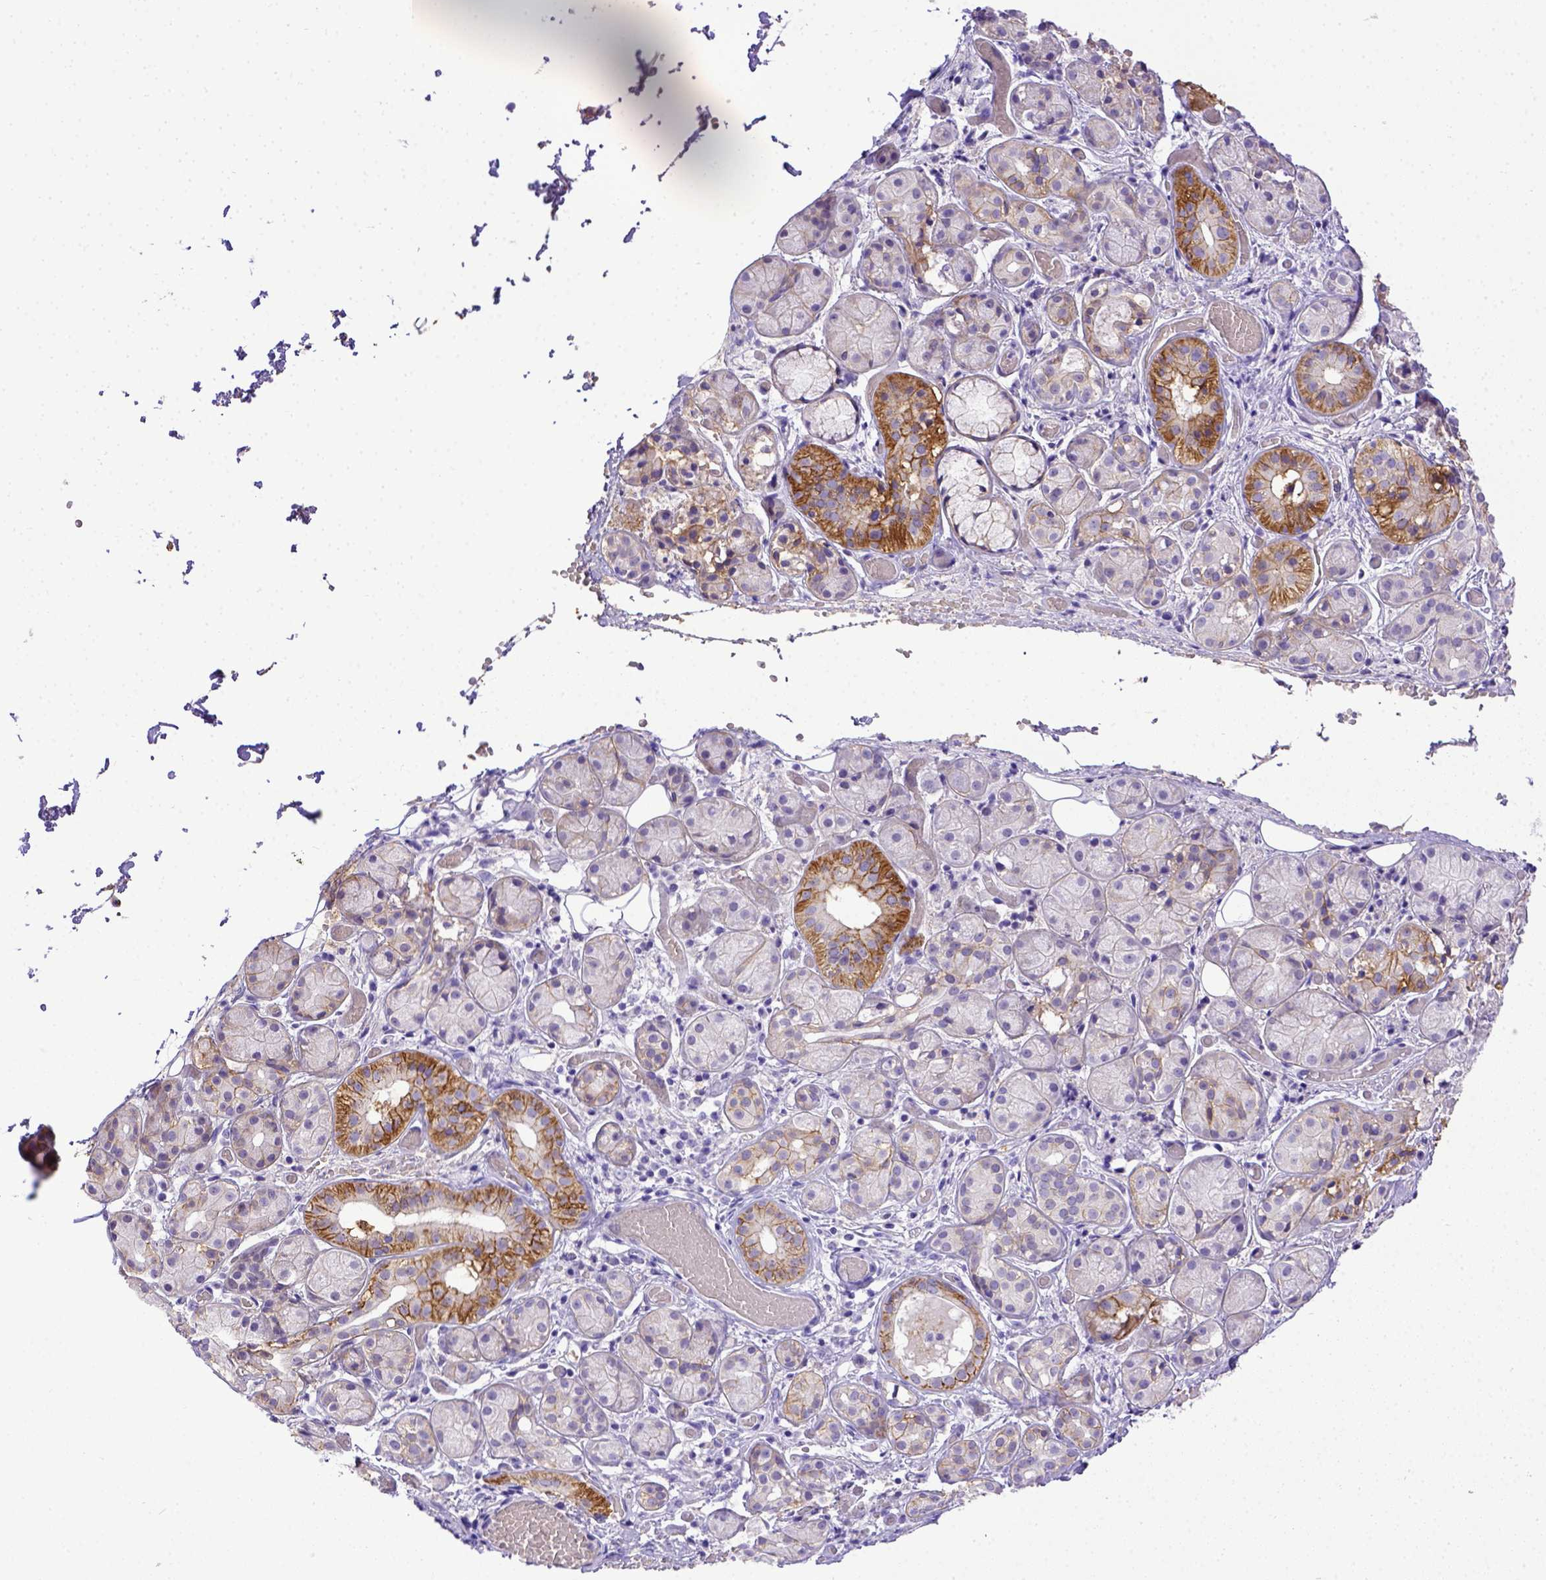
{"staining": {"intensity": "moderate", "quantity": "<25%", "location": "cytoplasmic/membranous"}, "tissue": "salivary gland", "cell_type": "Glandular cells", "image_type": "normal", "snomed": [{"axis": "morphology", "description": "Normal tissue, NOS"}, {"axis": "topography", "description": "Salivary gland"}, {"axis": "topography", "description": "Peripheral nerve tissue"}], "caption": "The histopathology image displays immunohistochemical staining of normal salivary gland. There is moderate cytoplasmic/membranous positivity is identified in about <25% of glandular cells. The staining was performed using DAB, with brown indicating positive protein expression. Nuclei are stained blue with hematoxylin.", "gene": "BTN1A1", "patient": {"sex": "male", "age": 71}}